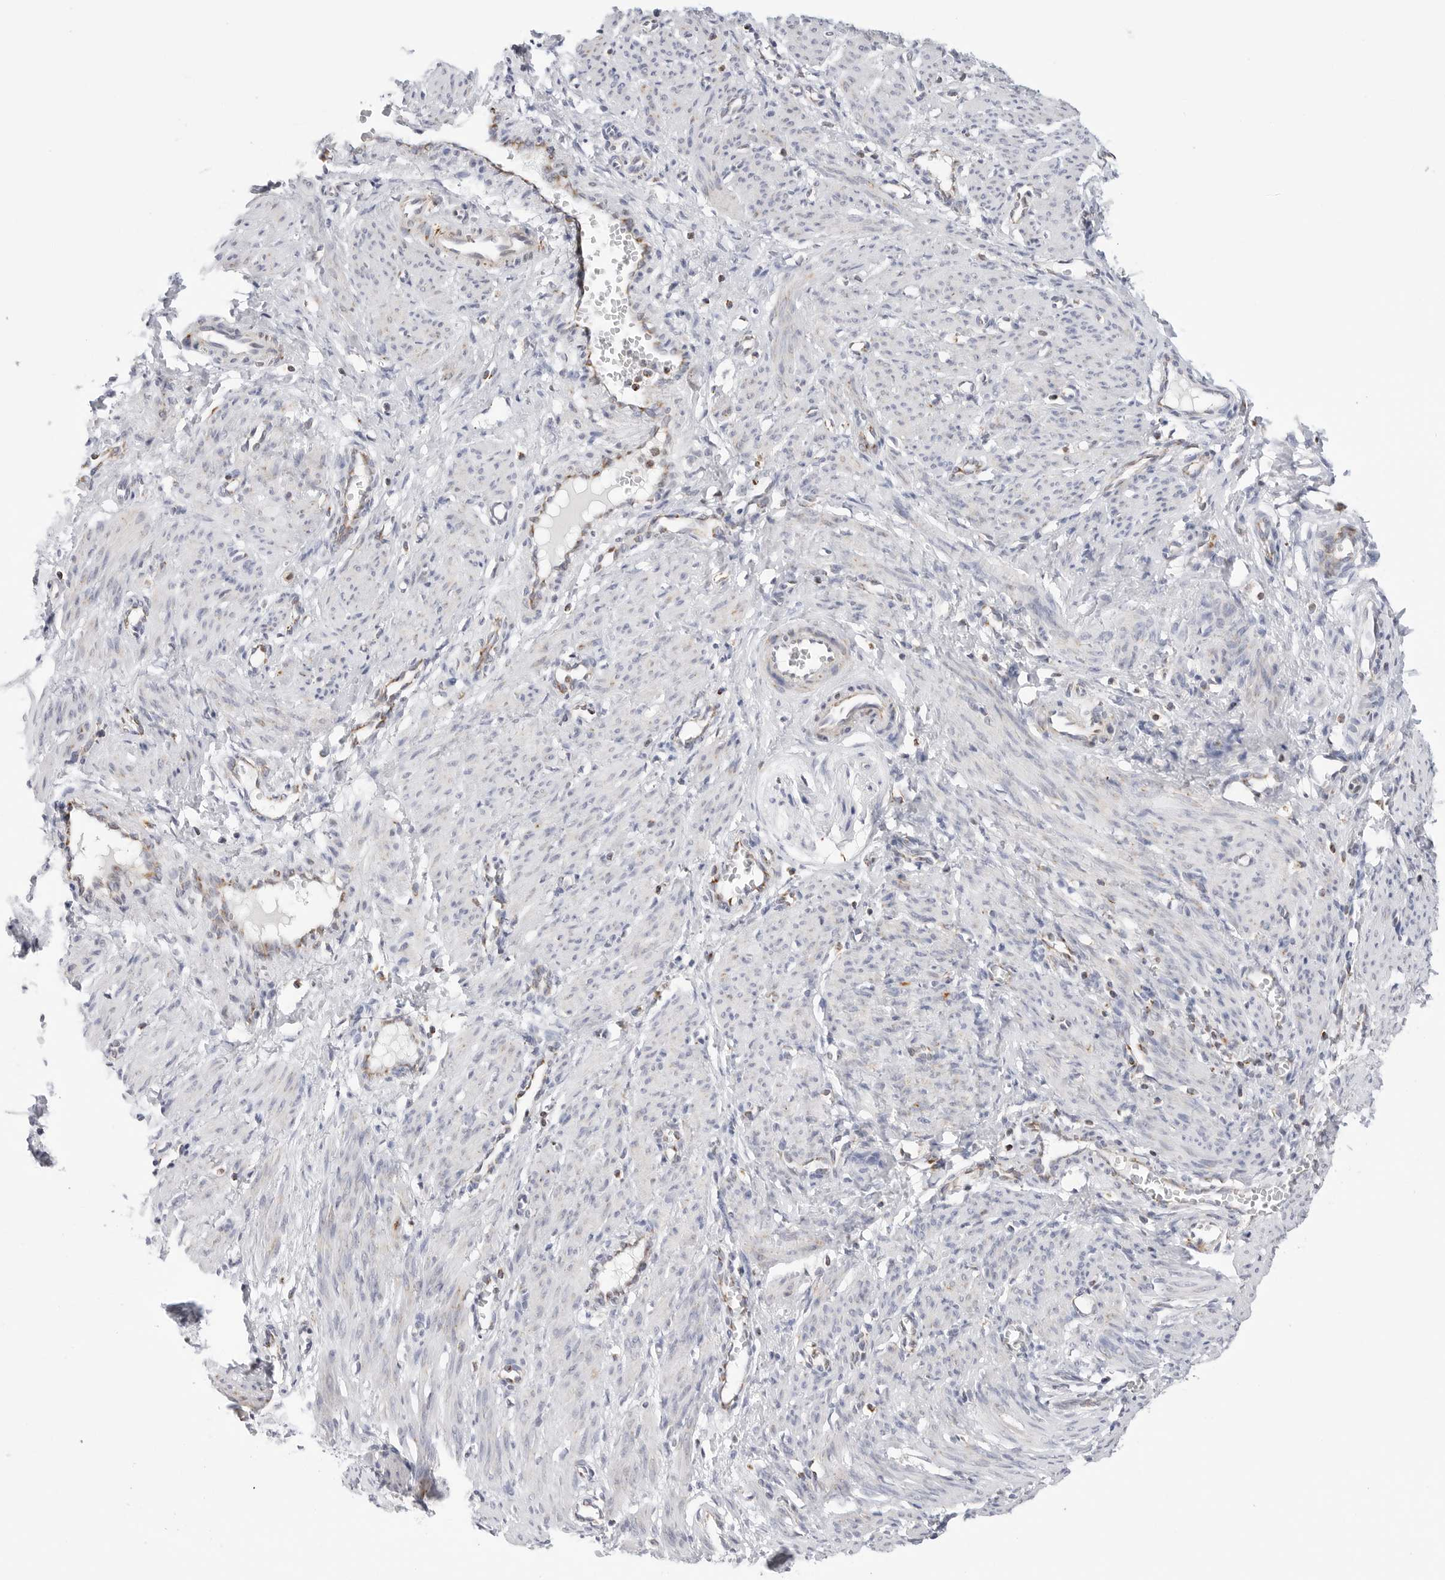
{"staining": {"intensity": "negative", "quantity": "none", "location": "none"}, "tissue": "smooth muscle", "cell_type": "Smooth muscle cells", "image_type": "normal", "snomed": [{"axis": "morphology", "description": "Normal tissue, NOS"}, {"axis": "topography", "description": "Endometrium"}], "caption": "This is an immunohistochemistry micrograph of normal human smooth muscle. There is no staining in smooth muscle cells.", "gene": "ATP5IF1", "patient": {"sex": "female", "age": 33}}